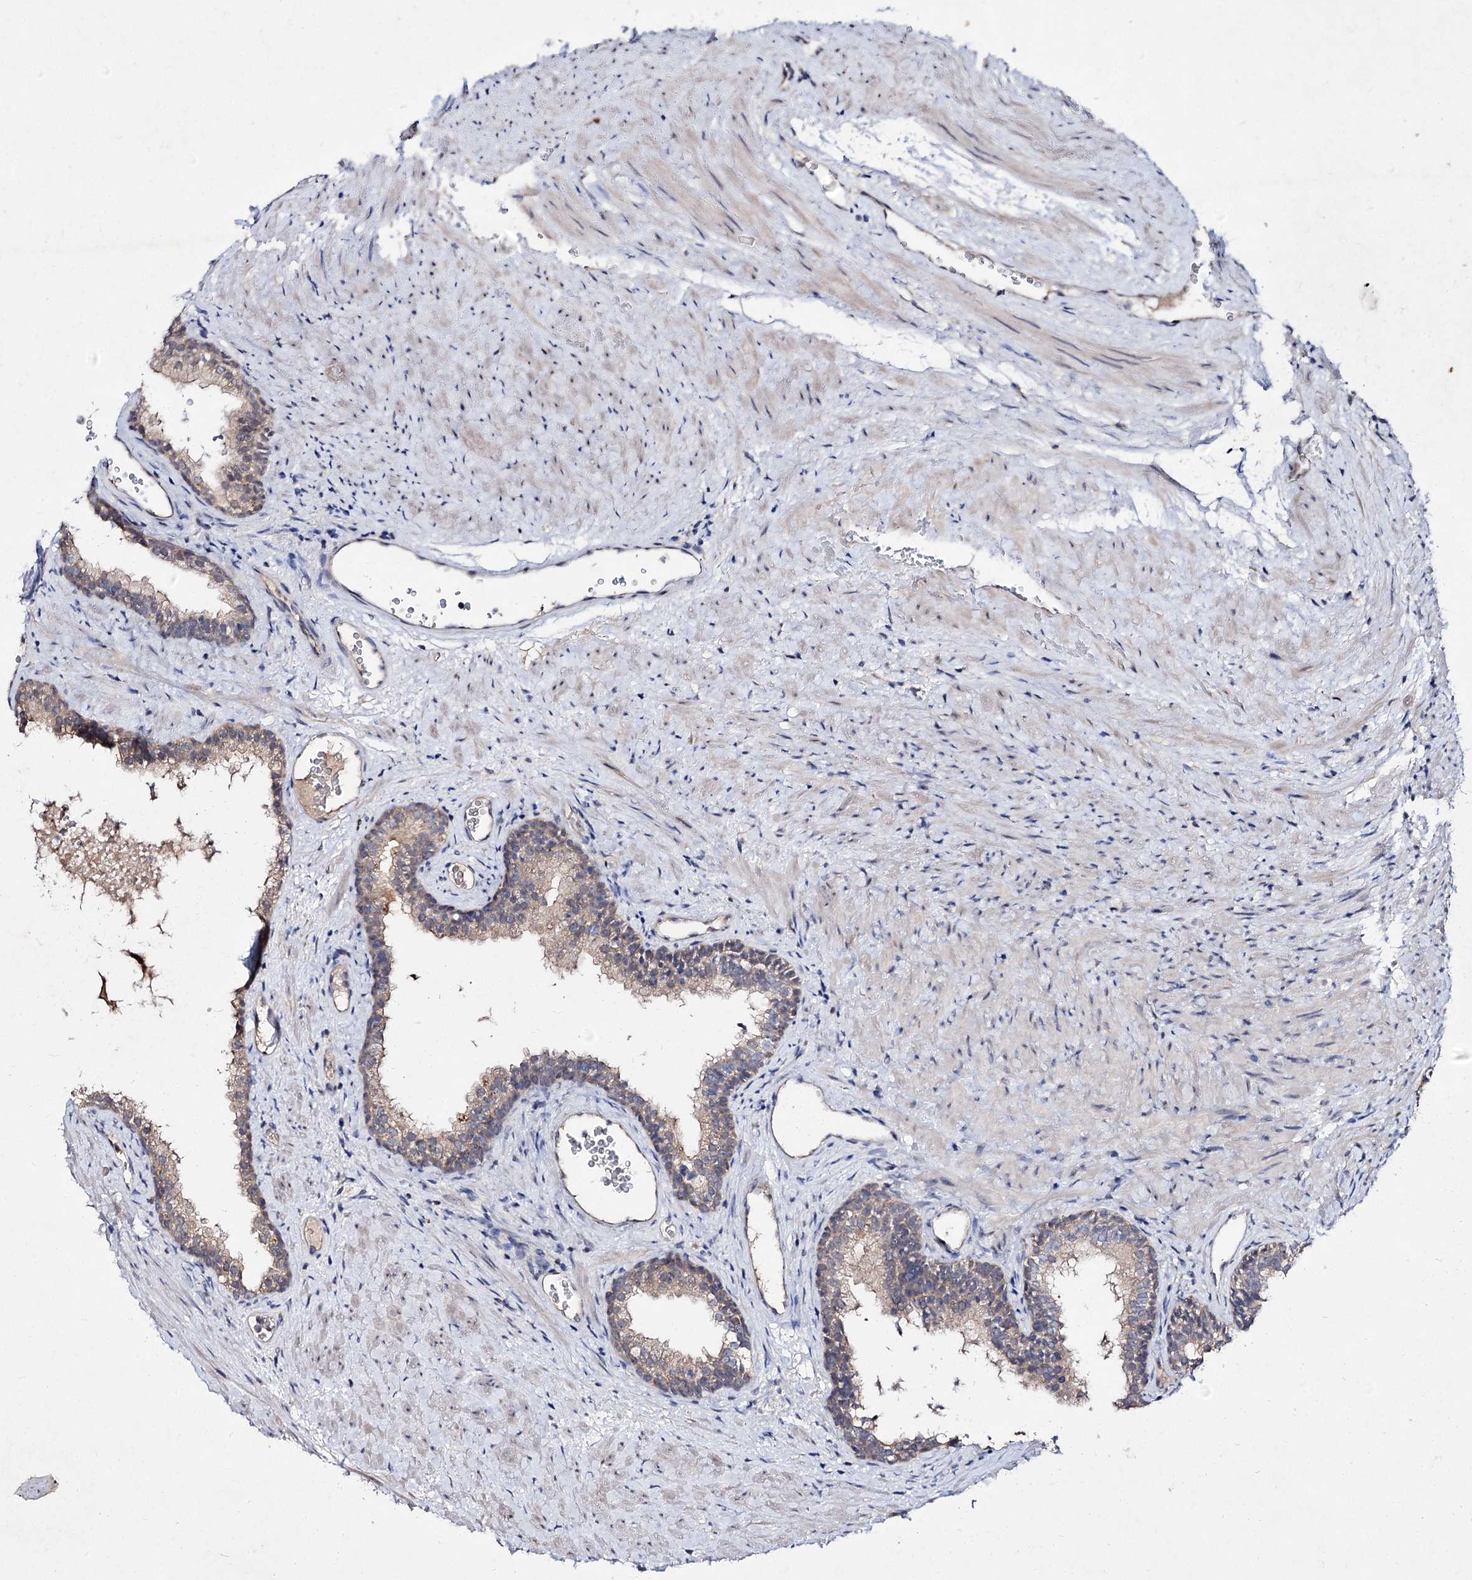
{"staining": {"intensity": "weak", "quantity": "<25%", "location": "cytoplasmic/membranous"}, "tissue": "prostate", "cell_type": "Glandular cells", "image_type": "normal", "snomed": [{"axis": "morphology", "description": "Normal tissue, NOS"}, {"axis": "topography", "description": "Prostate"}], "caption": "Immunohistochemistry histopathology image of normal human prostate stained for a protein (brown), which demonstrates no staining in glandular cells. The staining was performed using DAB (3,3'-diaminobenzidine) to visualize the protein expression in brown, while the nuclei were stained in blue with hematoxylin (Magnification: 20x).", "gene": "ACTR6", "patient": {"sex": "male", "age": 76}}